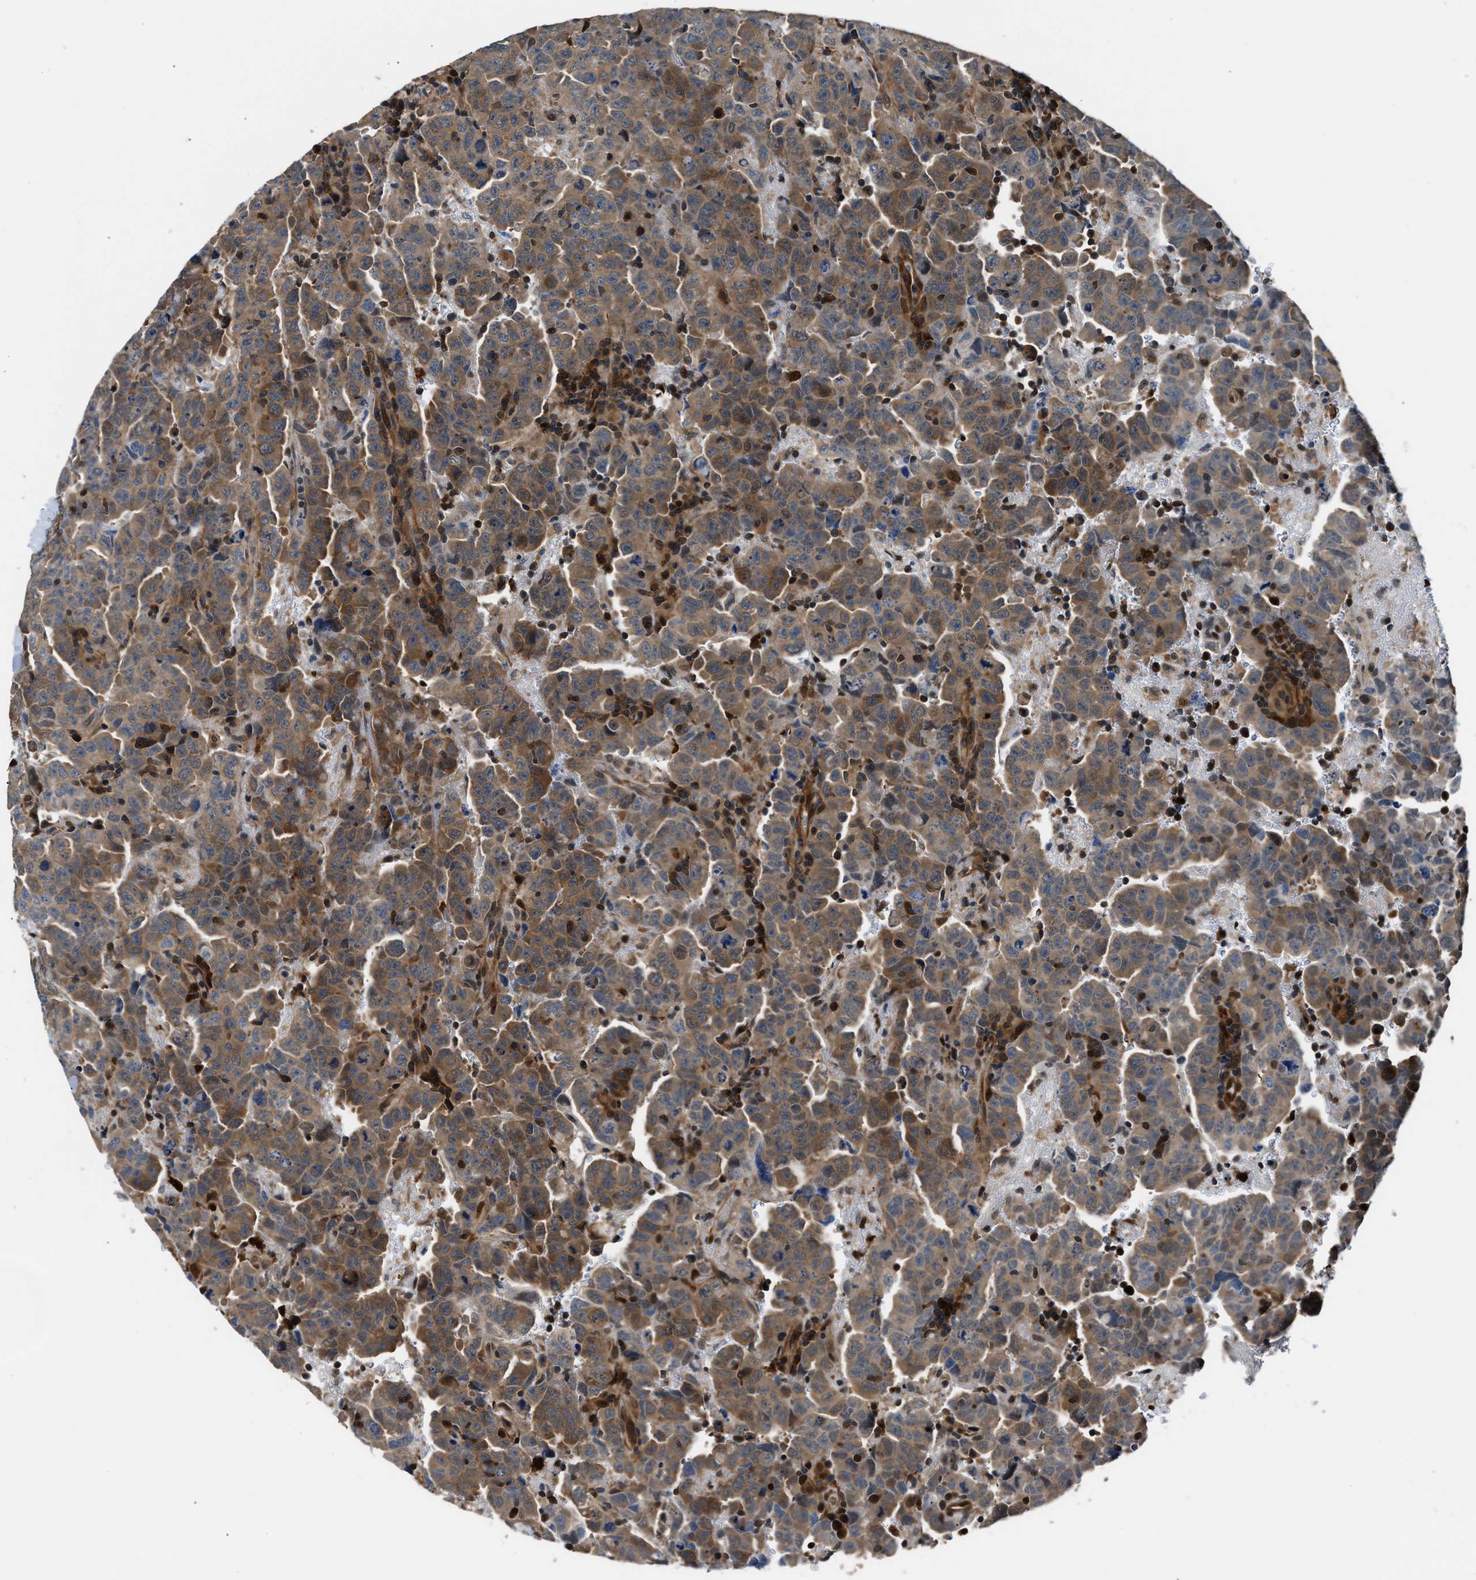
{"staining": {"intensity": "moderate", "quantity": ">75%", "location": "cytoplasmic/membranous"}, "tissue": "testis cancer", "cell_type": "Tumor cells", "image_type": "cancer", "snomed": [{"axis": "morphology", "description": "Carcinoma, Embryonal, NOS"}, {"axis": "topography", "description": "Testis"}], "caption": "The image demonstrates immunohistochemical staining of testis cancer (embryonal carcinoma). There is moderate cytoplasmic/membranous expression is appreciated in about >75% of tumor cells. (DAB IHC with brightfield microscopy, high magnification).", "gene": "PPA1", "patient": {"sex": "male", "age": 28}}